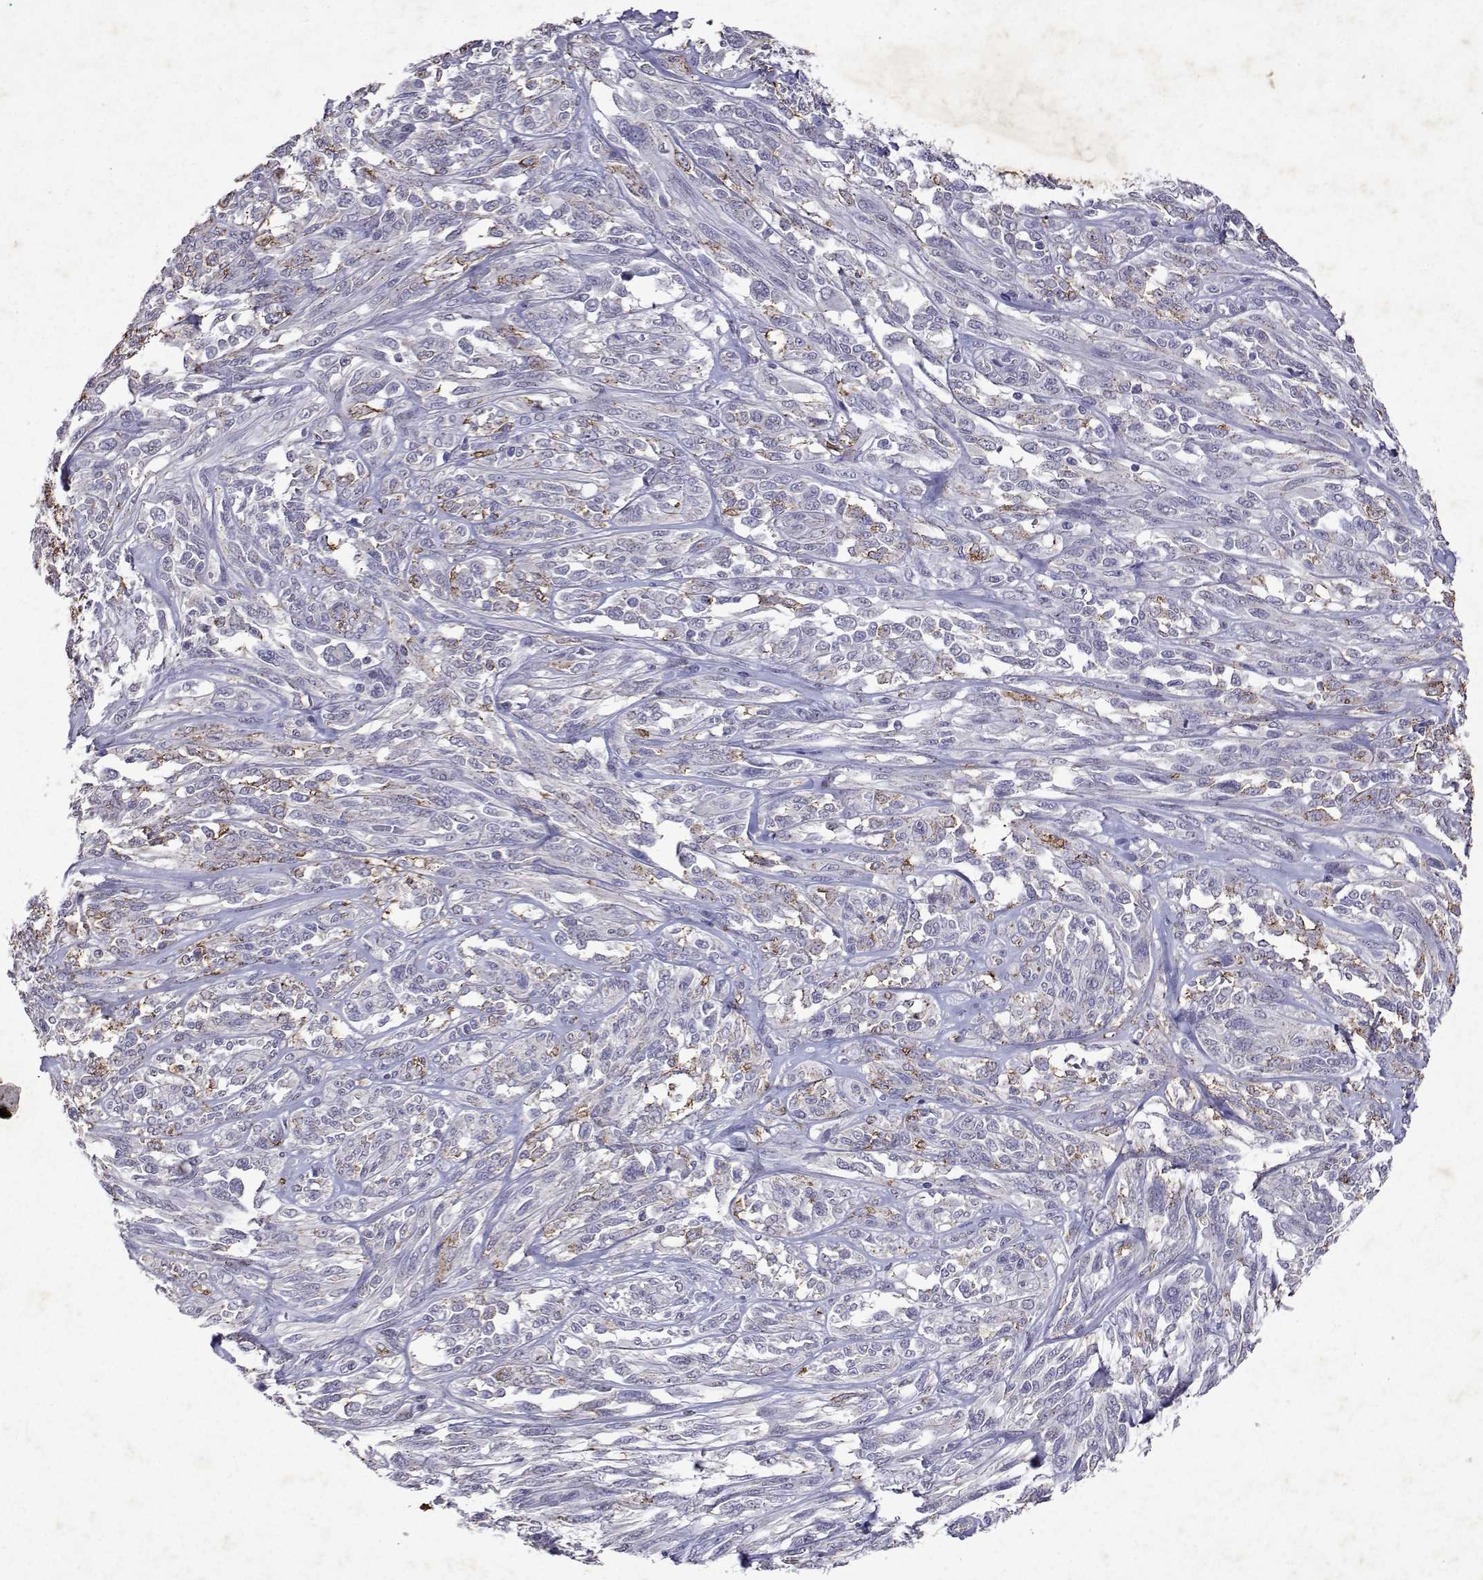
{"staining": {"intensity": "weak", "quantity": "<25%", "location": "cytoplasmic/membranous"}, "tissue": "melanoma", "cell_type": "Tumor cells", "image_type": "cancer", "snomed": [{"axis": "morphology", "description": "Malignant melanoma, NOS"}, {"axis": "topography", "description": "Skin"}], "caption": "High magnification brightfield microscopy of melanoma stained with DAB (3,3'-diaminobenzidine) (brown) and counterstained with hematoxylin (blue): tumor cells show no significant positivity. (DAB immunohistochemistry (IHC) with hematoxylin counter stain).", "gene": "DUSP28", "patient": {"sex": "female", "age": 91}}